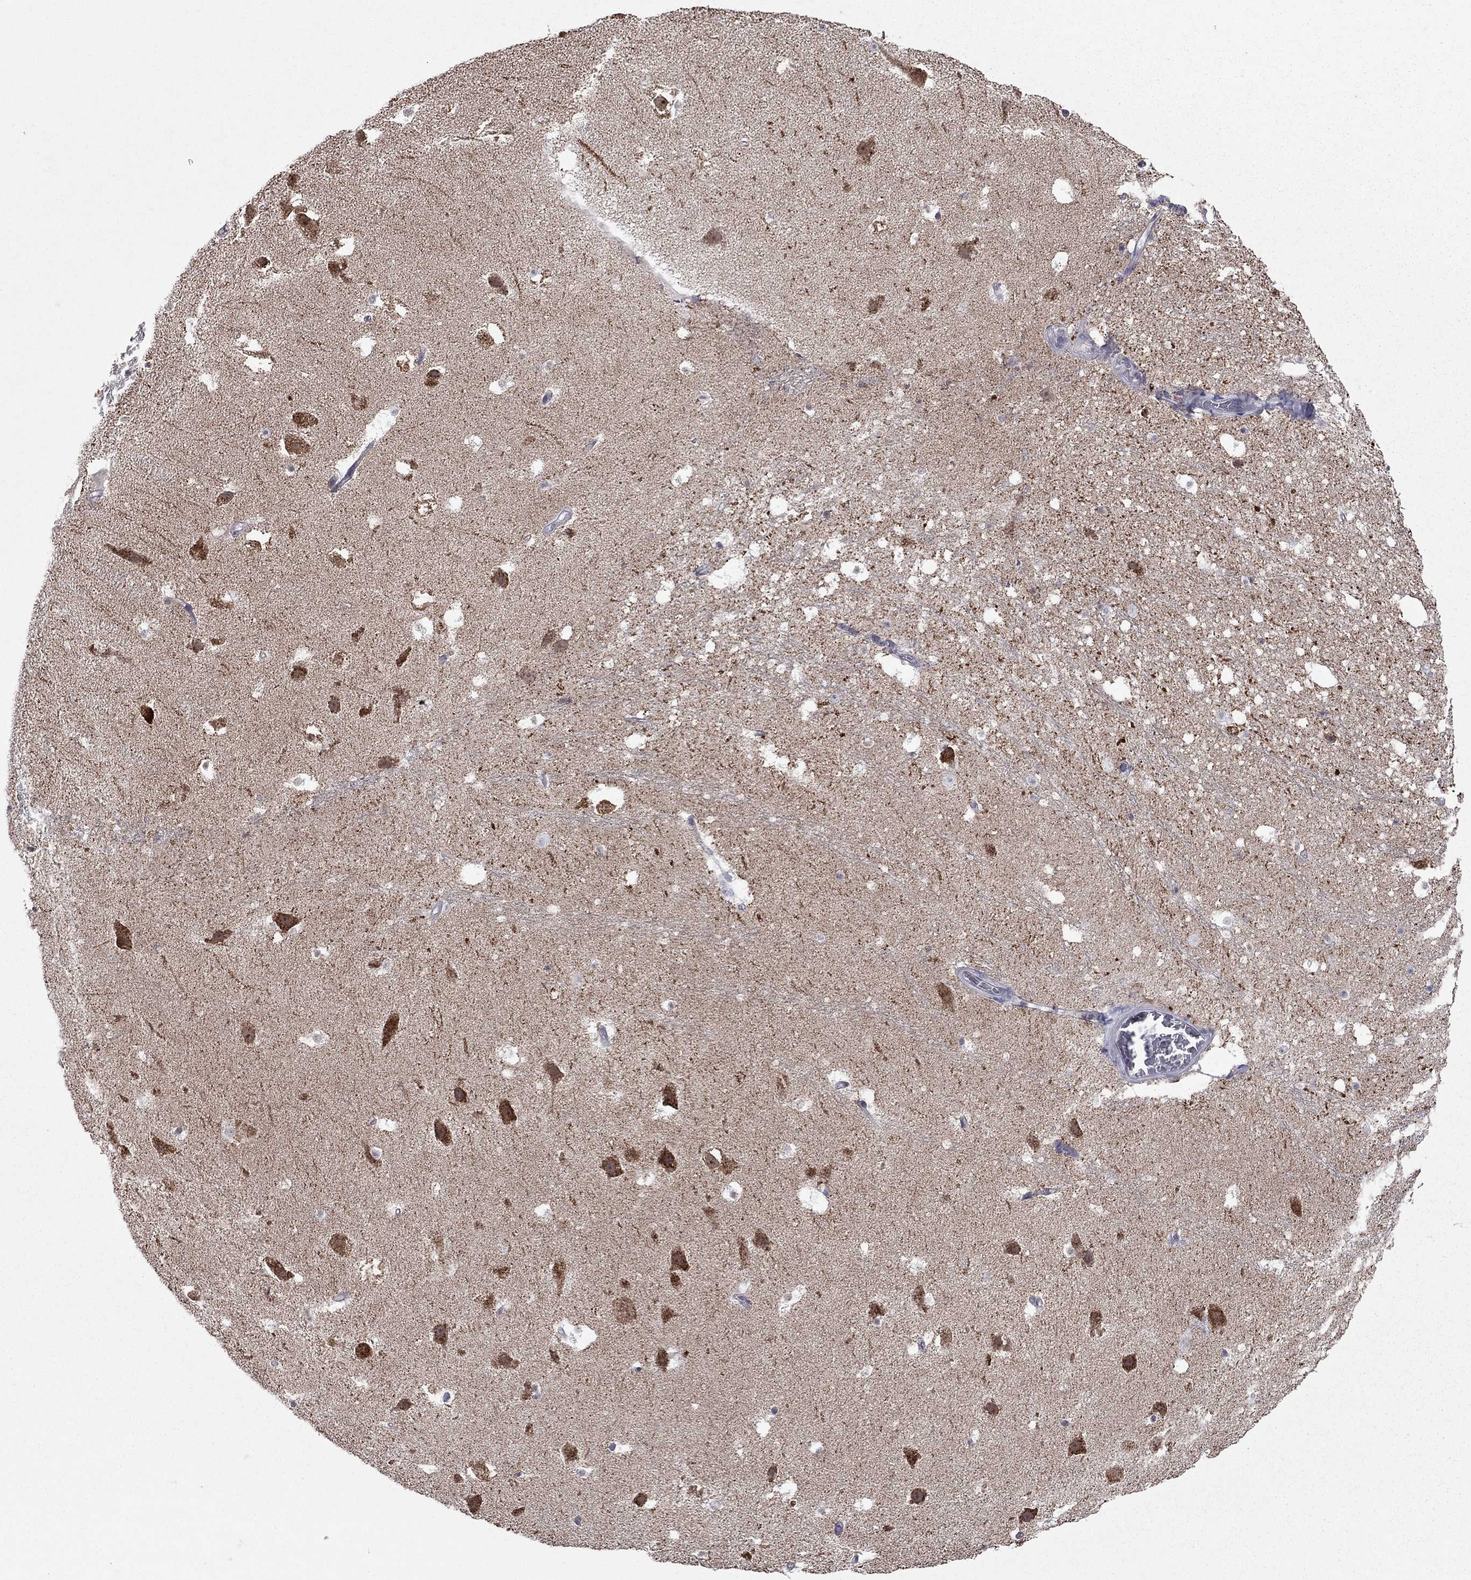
{"staining": {"intensity": "negative", "quantity": "none", "location": "none"}, "tissue": "hippocampus", "cell_type": "Glial cells", "image_type": "normal", "snomed": [{"axis": "morphology", "description": "Normal tissue, NOS"}, {"axis": "topography", "description": "Hippocampus"}], "caption": "Immunohistochemical staining of normal hippocampus exhibits no significant staining in glial cells. (IHC, brightfield microscopy, high magnification).", "gene": "SHOC2", "patient": {"sex": "male", "age": 26}}